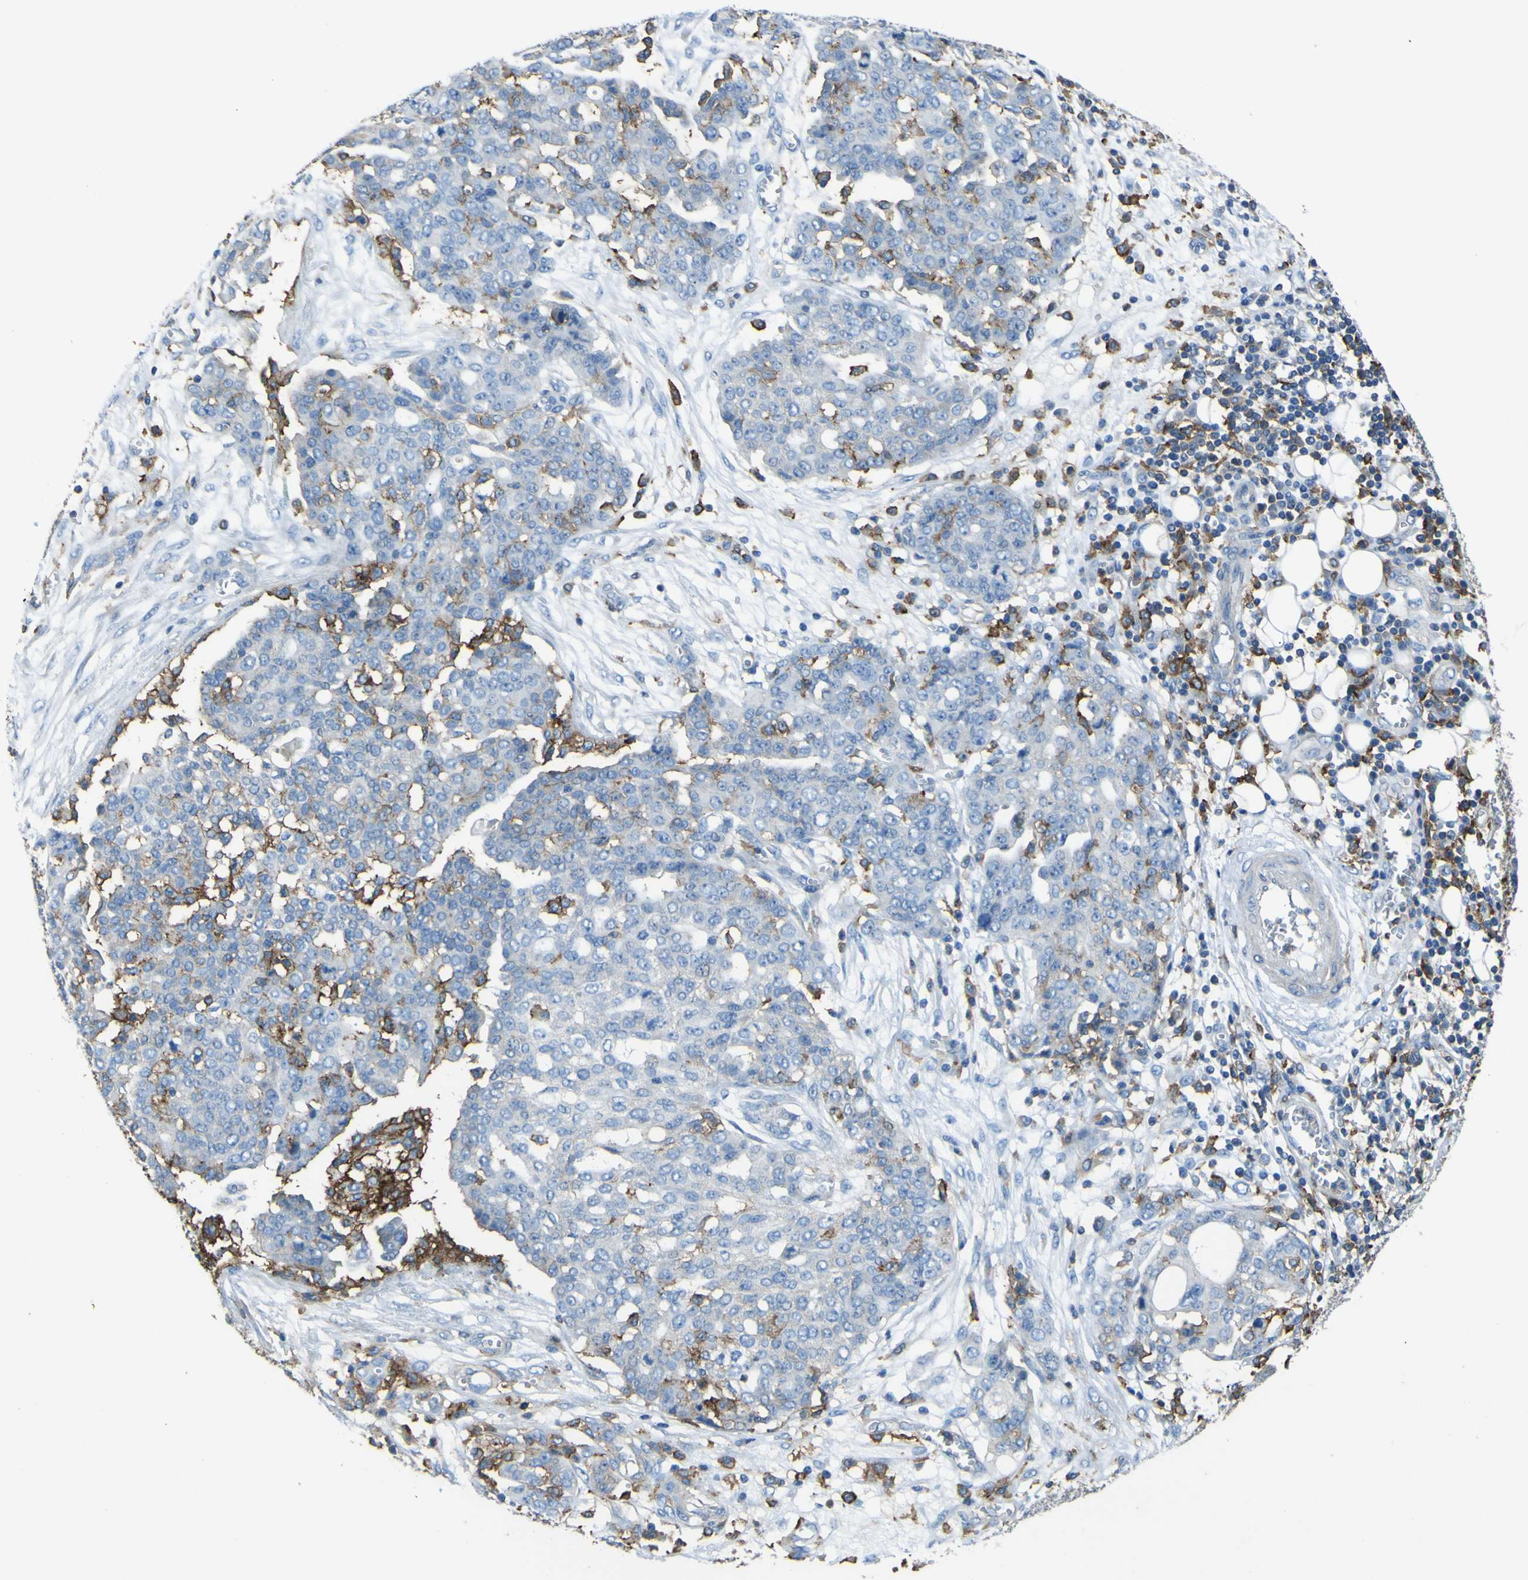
{"staining": {"intensity": "negative", "quantity": "none", "location": "none"}, "tissue": "ovarian cancer", "cell_type": "Tumor cells", "image_type": "cancer", "snomed": [{"axis": "morphology", "description": "Cystadenocarcinoma, serous, NOS"}, {"axis": "topography", "description": "Soft tissue"}, {"axis": "topography", "description": "Ovary"}], "caption": "There is no significant expression in tumor cells of ovarian cancer (serous cystadenocarcinoma).", "gene": "LAIR1", "patient": {"sex": "female", "age": 57}}